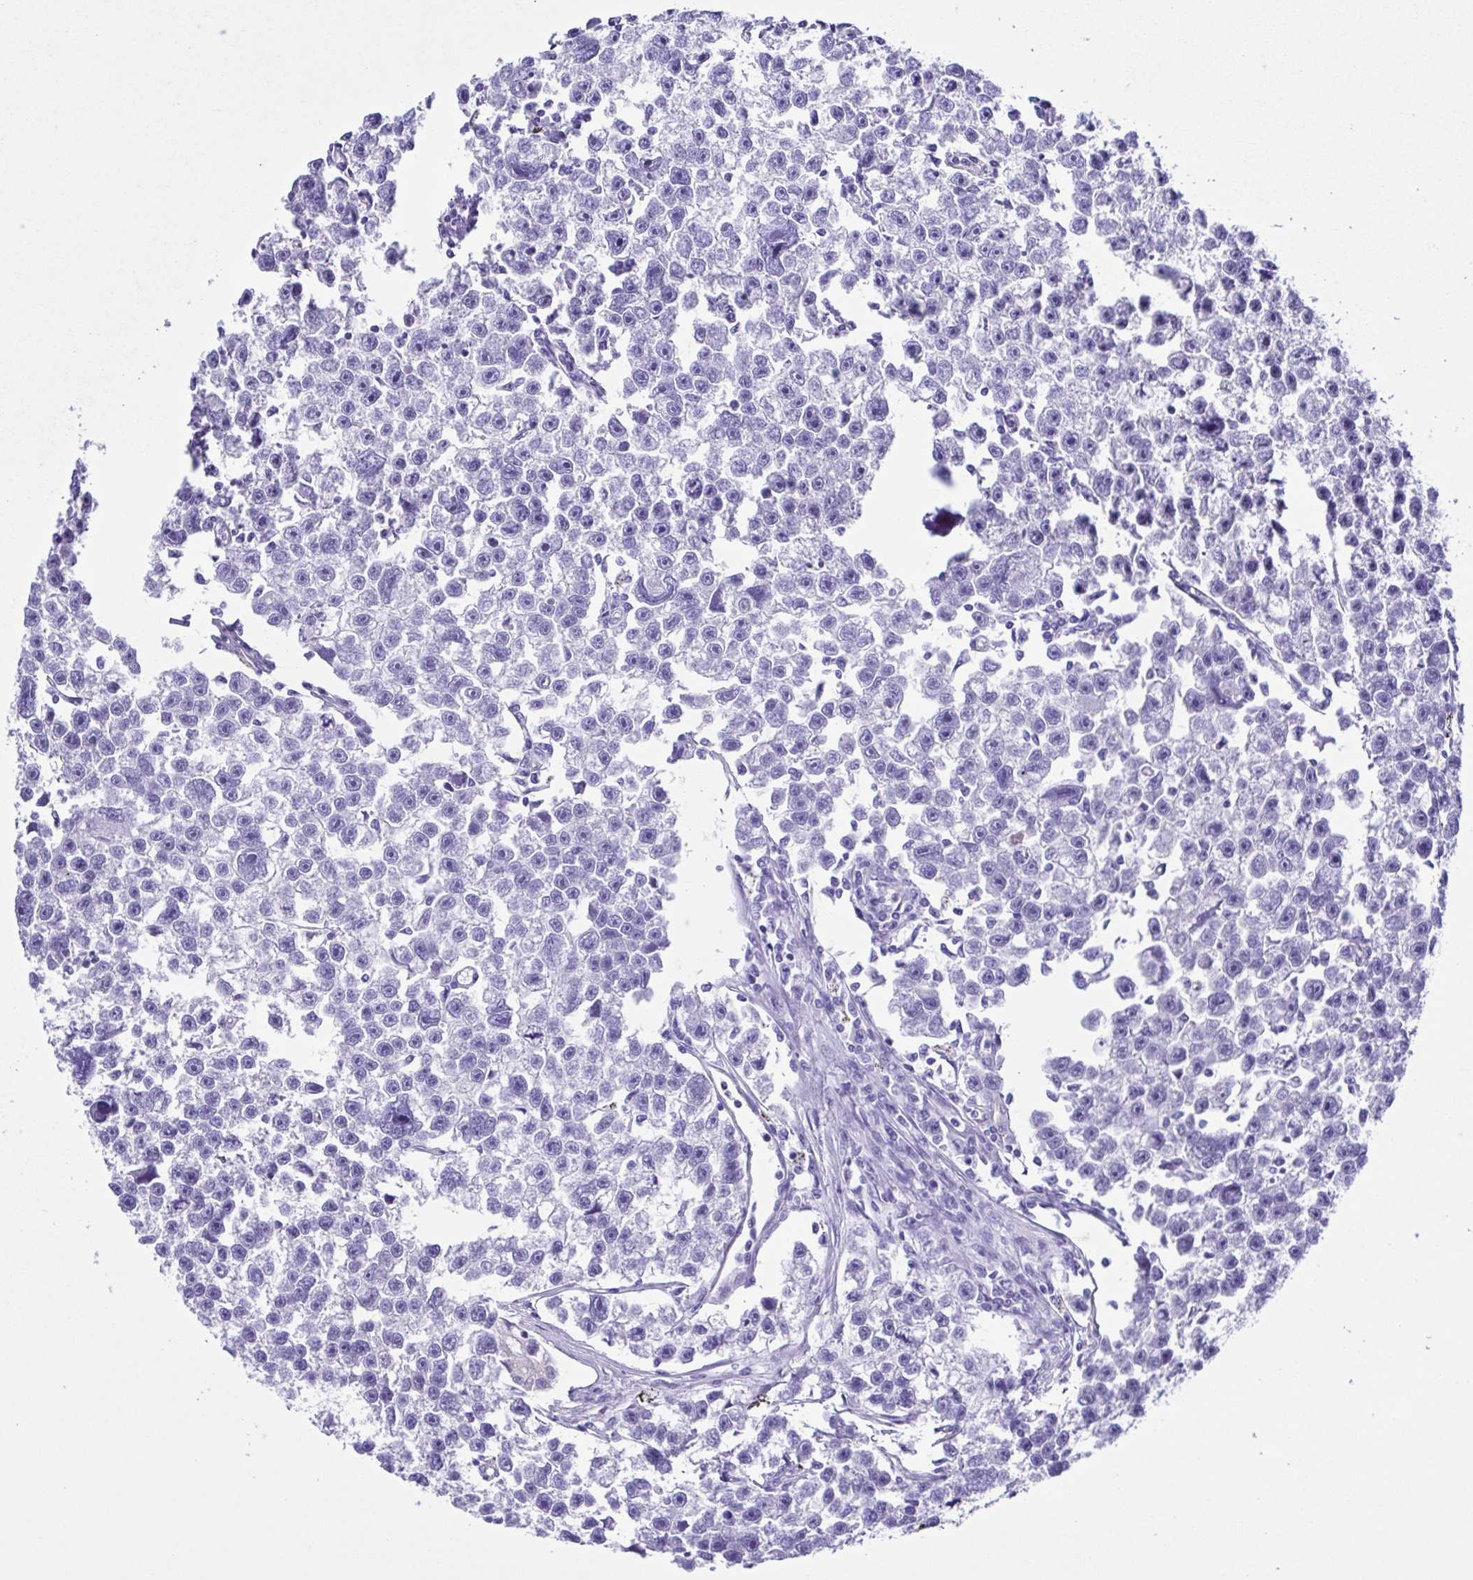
{"staining": {"intensity": "negative", "quantity": "none", "location": "none"}, "tissue": "testis cancer", "cell_type": "Tumor cells", "image_type": "cancer", "snomed": [{"axis": "morphology", "description": "Seminoma, NOS"}, {"axis": "topography", "description": "Testis"}], "caption": "There is no significant expression in tumor cells of testis cancer (seminoma).", "gene": "CYP11A1", "patient": {"sex": "male", "age": 26}}